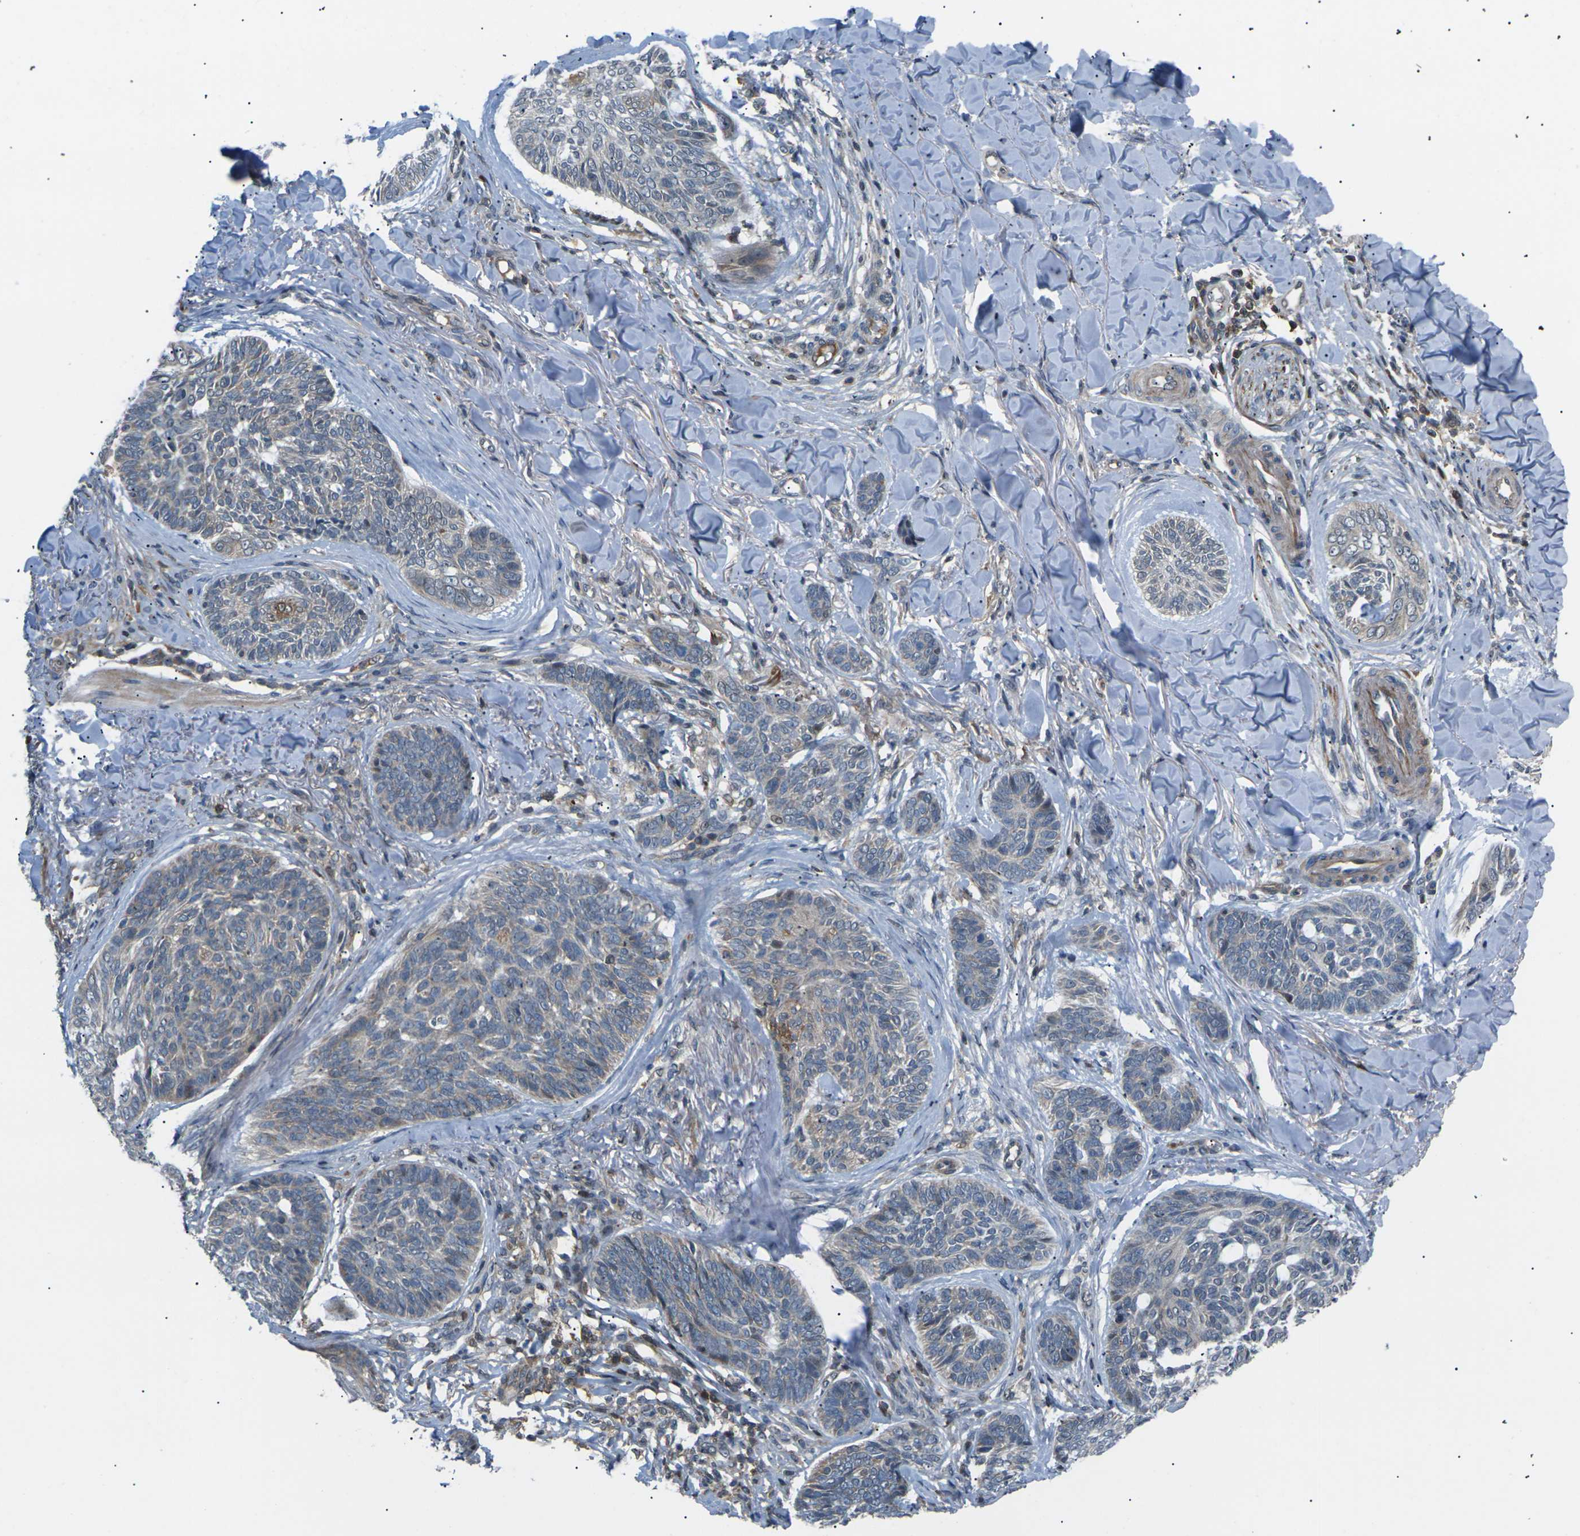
{"staining": {"intensity": "negative", "quantity": "none", "location": "none"}, "tissue": "skin cancer", "cell_type": "Tumor cells", "image_type": "cancer", "snomed": [{"axis": "morphology", "description": "Basal cell carcinoma"}, {"axis": "topography", "description": "Skin"}], "caption": "High magnification brightfield microscopy of skin cancer stained with DAB (brown) and counterstained with hematoxylin (blue): tumor cells show no significant positivity.", "gene": "RPS6KA3", "patient": {"sex": "male", "age": 43}}